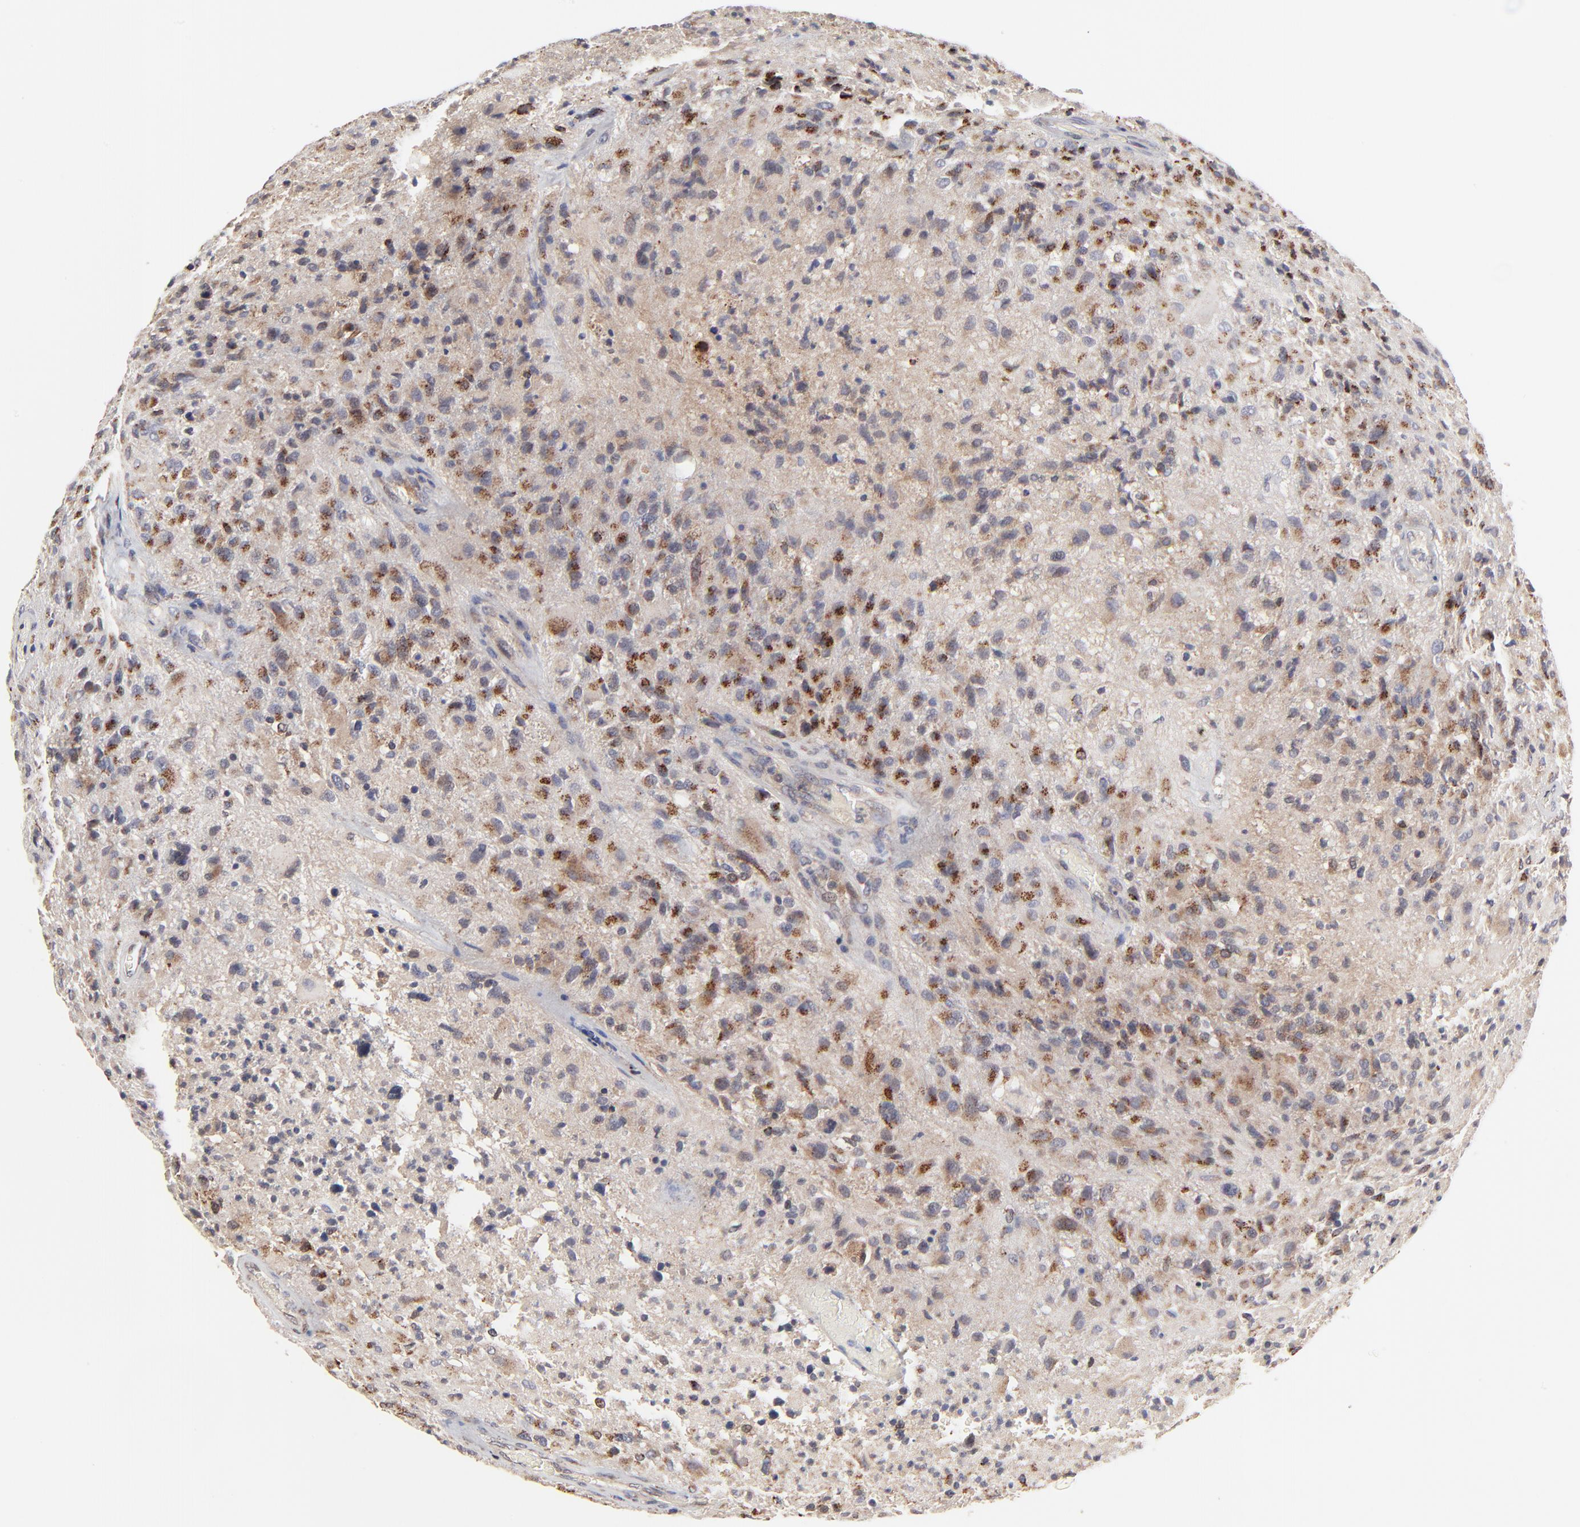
{"staining": {"intensity": "strong", "quantity": ">75%", "location": "cytoplasmic/membranous"}, "tissue": "glioma", "cell_type": "Tumor cells", "image_type": "cancer", "snomed": [{"axis": "morphology", "description": "Glioma, malignant, High grade"}, {"axis": "topography", "description": "Brain"}], "caption": "Strong cytoplasmic/membranous staining is present in about >75% of tumor cells in glioma.", "gene": "ELP2", "patient": {"sex": "male", "age": 69}}